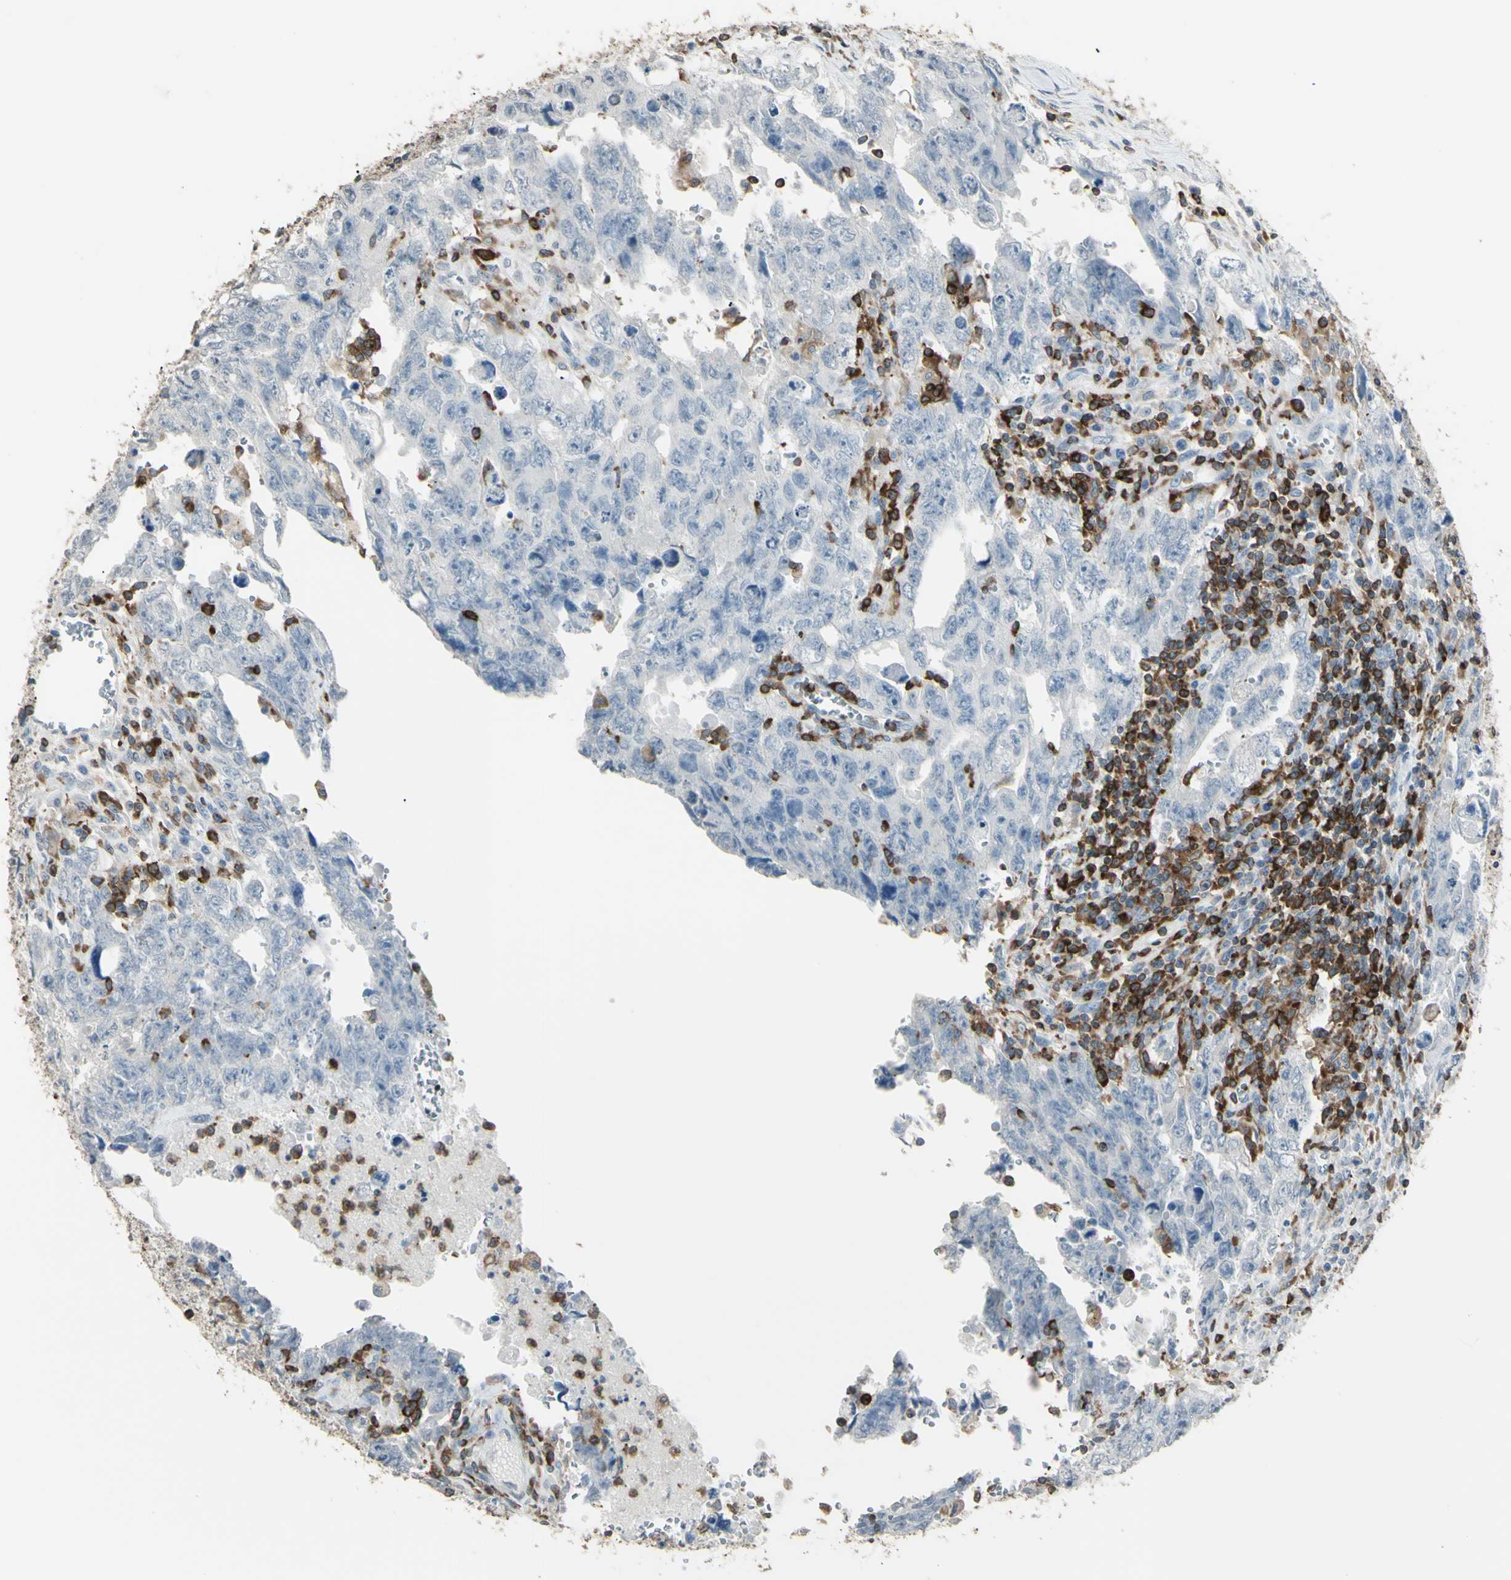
{"staining": {"intensity": "negative", "quantity": "none", "location": "none"}, "tissue": "testis cancer", "cell_type": "Tumor cells", "image_type": "cancer", "snomed": [{"axis": "morphology", "description": "Carcinoma, Embryonal, NOS"}, {"axis": "topography", "description": "Testis"}], "caption": "A micrograph of testis cancer stained for a protein exhibits no brown staining in tumor cells.", "gene": "PSTPIP1", "patient": {"sex": "male", "age": 28}}